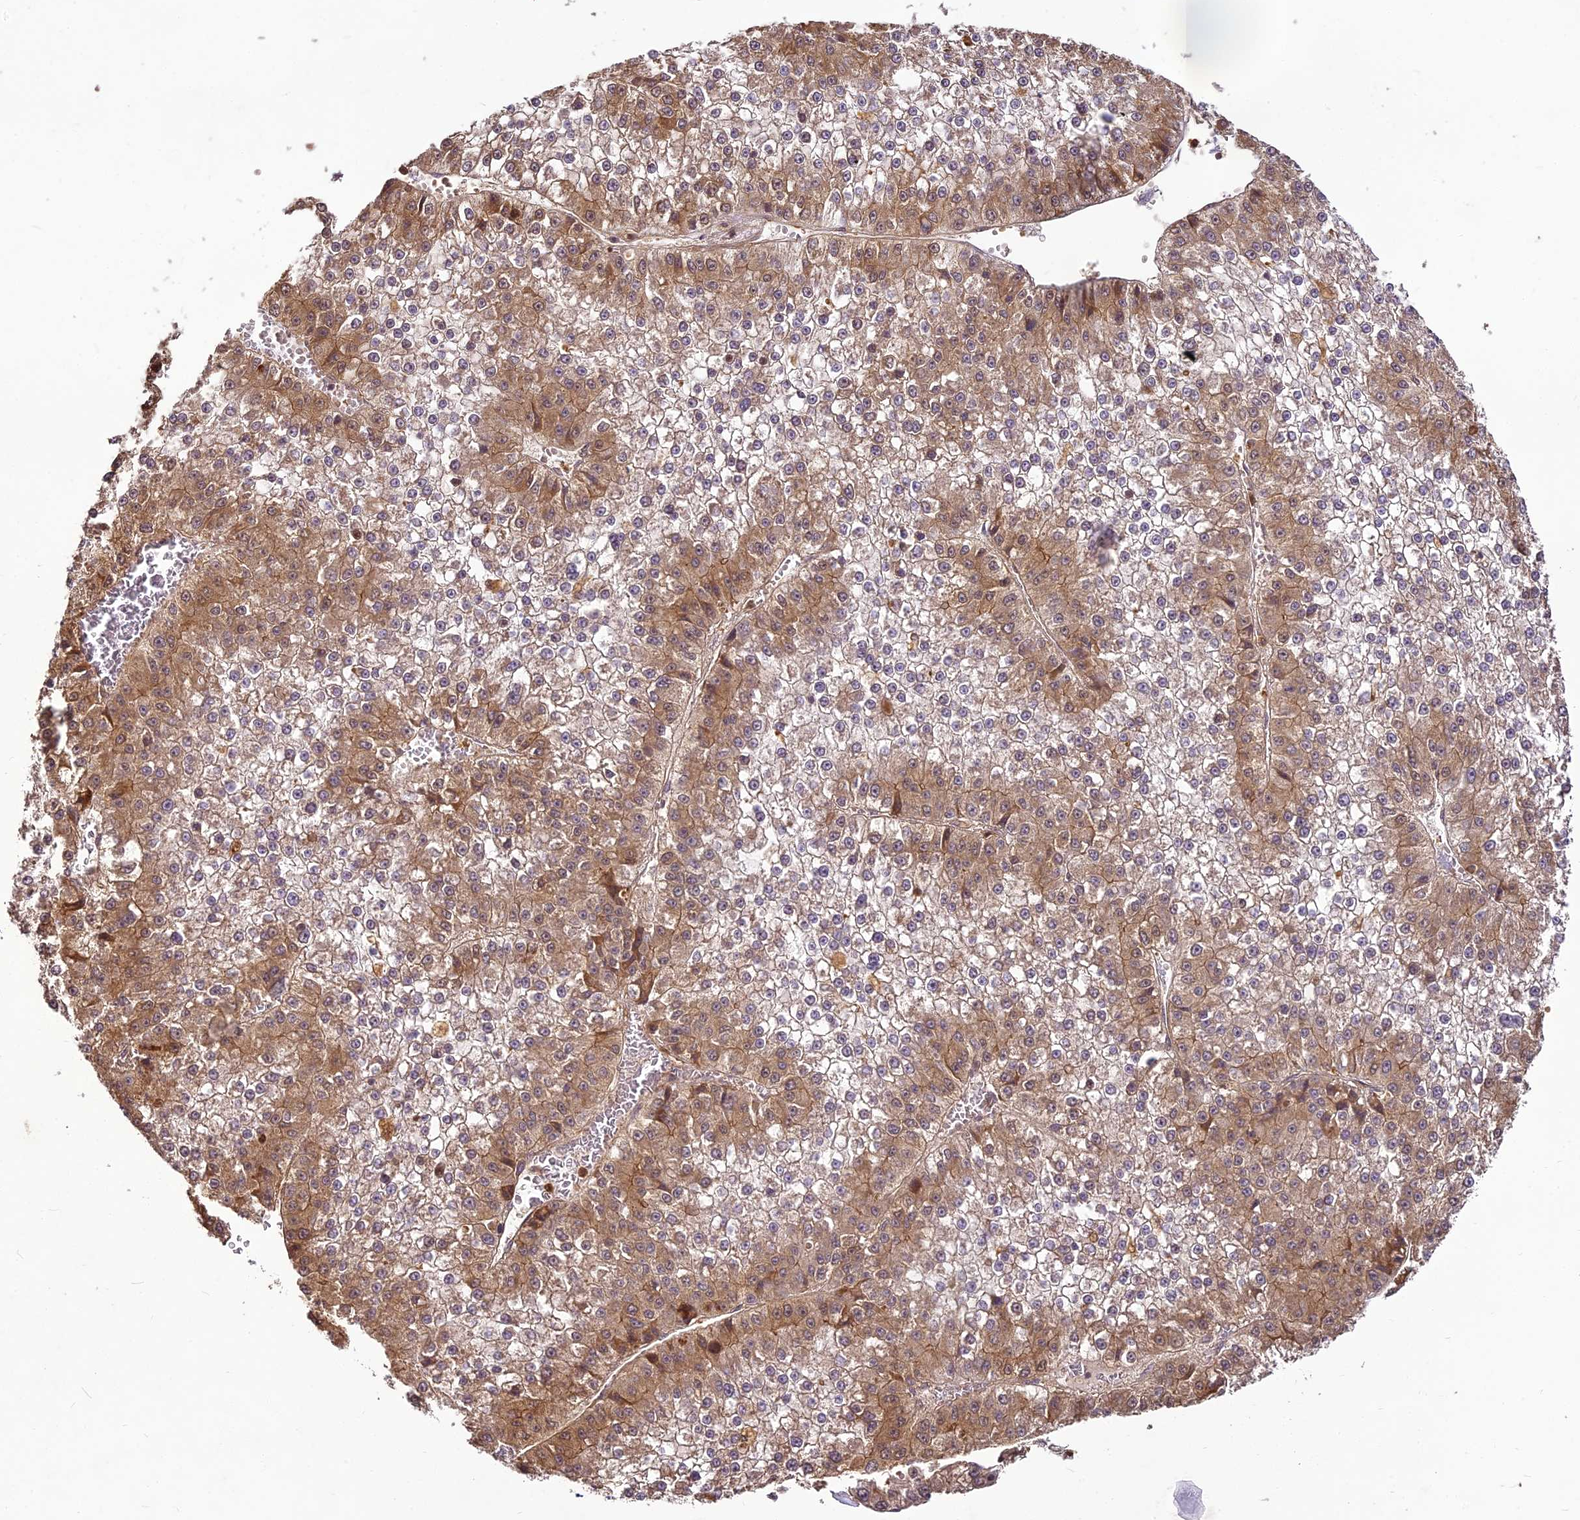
{"staining": {"intensity": "moderate", "quantity": "<25%", "location": "cytoplasmic/membranous"}, "tissue": "liver cancer", "cell_type": "Tumor cells", "image_type": "cancer", "snomed": [{"axis": "morphology", "description": "Carcinoma, Hepatocellular, NOS"}, {"axis": "topography", "description": "Liver"}], "caption": "Liver hepatocellular carcinoma stained with a protein marker shows moderate staining in tumor cells.", "gene": "BCDIN3D", "patient": {"sex": "female", "age": 73}}